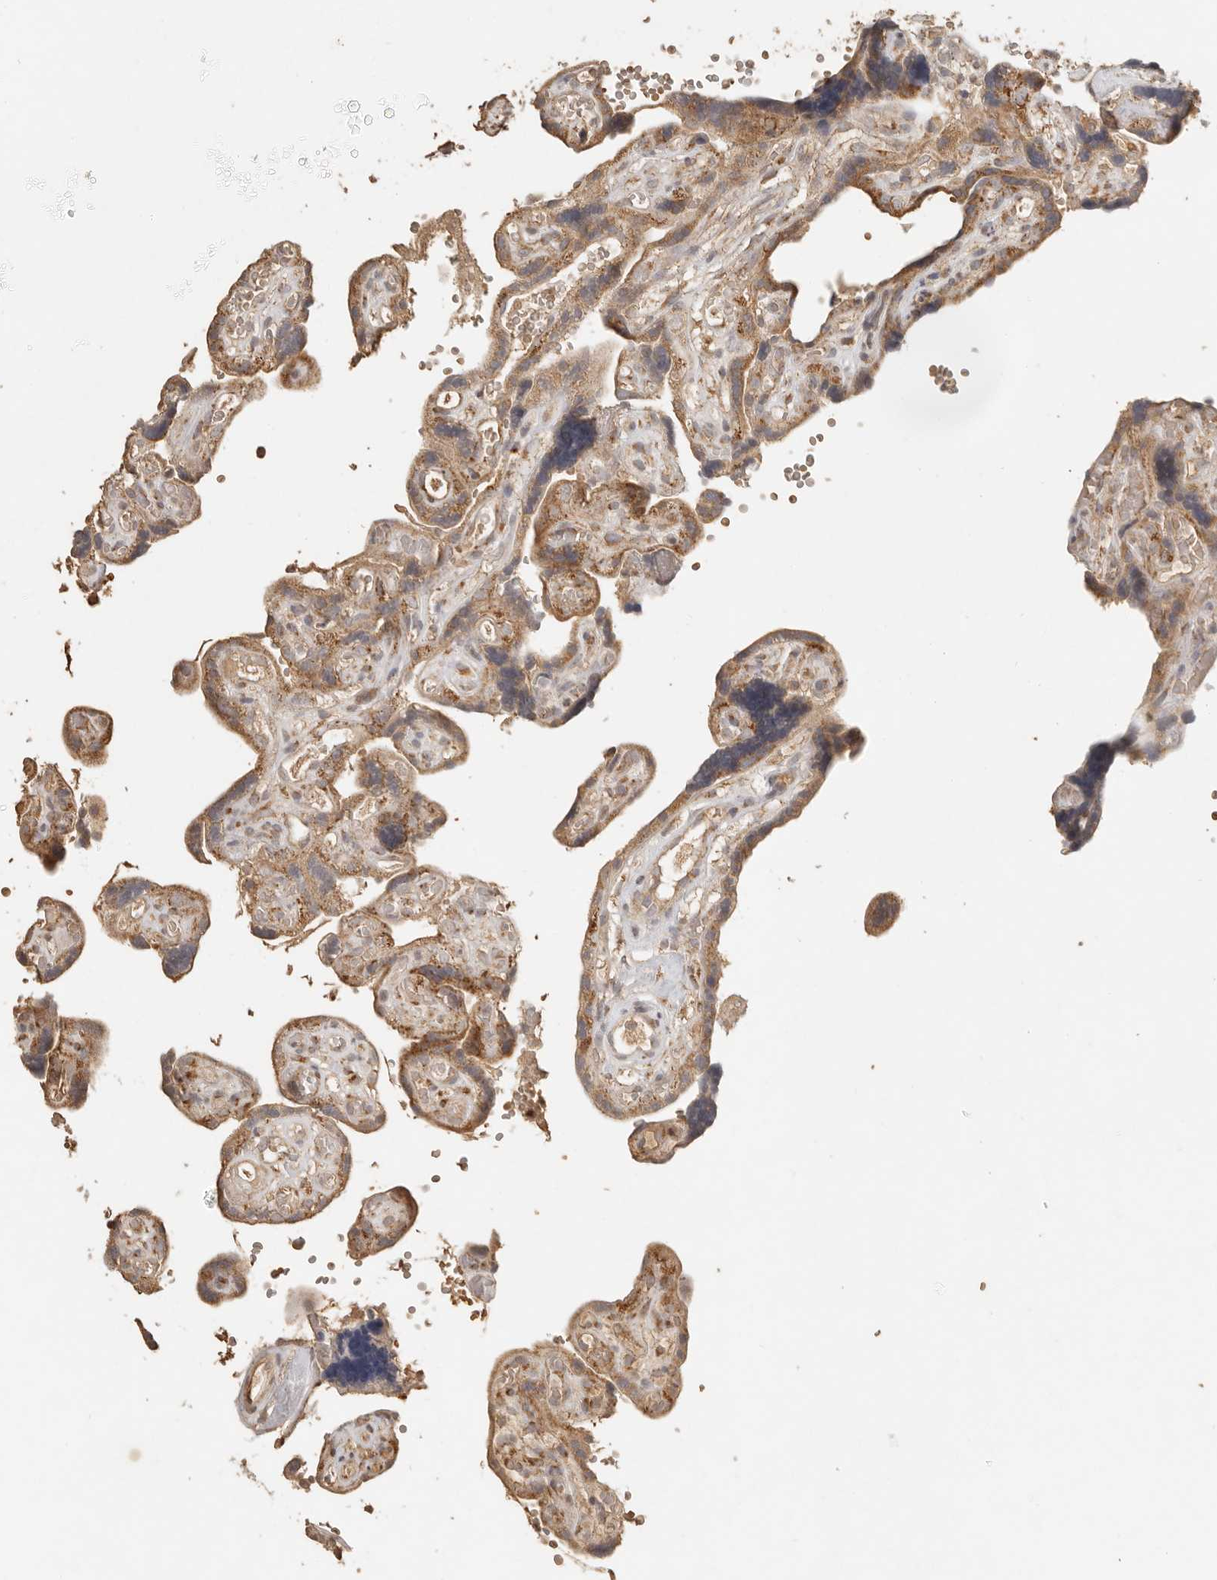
{"staining": {"intensity": "moderate", "quantity": ">75%", "location": "cytoplasmic/membranous"}, "tissue": "placenta", "cell_type": "Decidual cells", "image_type": "normal", "snomed": [{"axis": "morphology", "description": "Normal tissue, NOS"}, {"axis": "topography", "description": "Placenta"}], "caption": "This is a micrograph of IHC staining of benign placenta, which shows moderate expression in the cytoplasmic/membranous of decidual cells.", "gene": "MRPL55", "patient": {"sex": "female", "age": 30}}